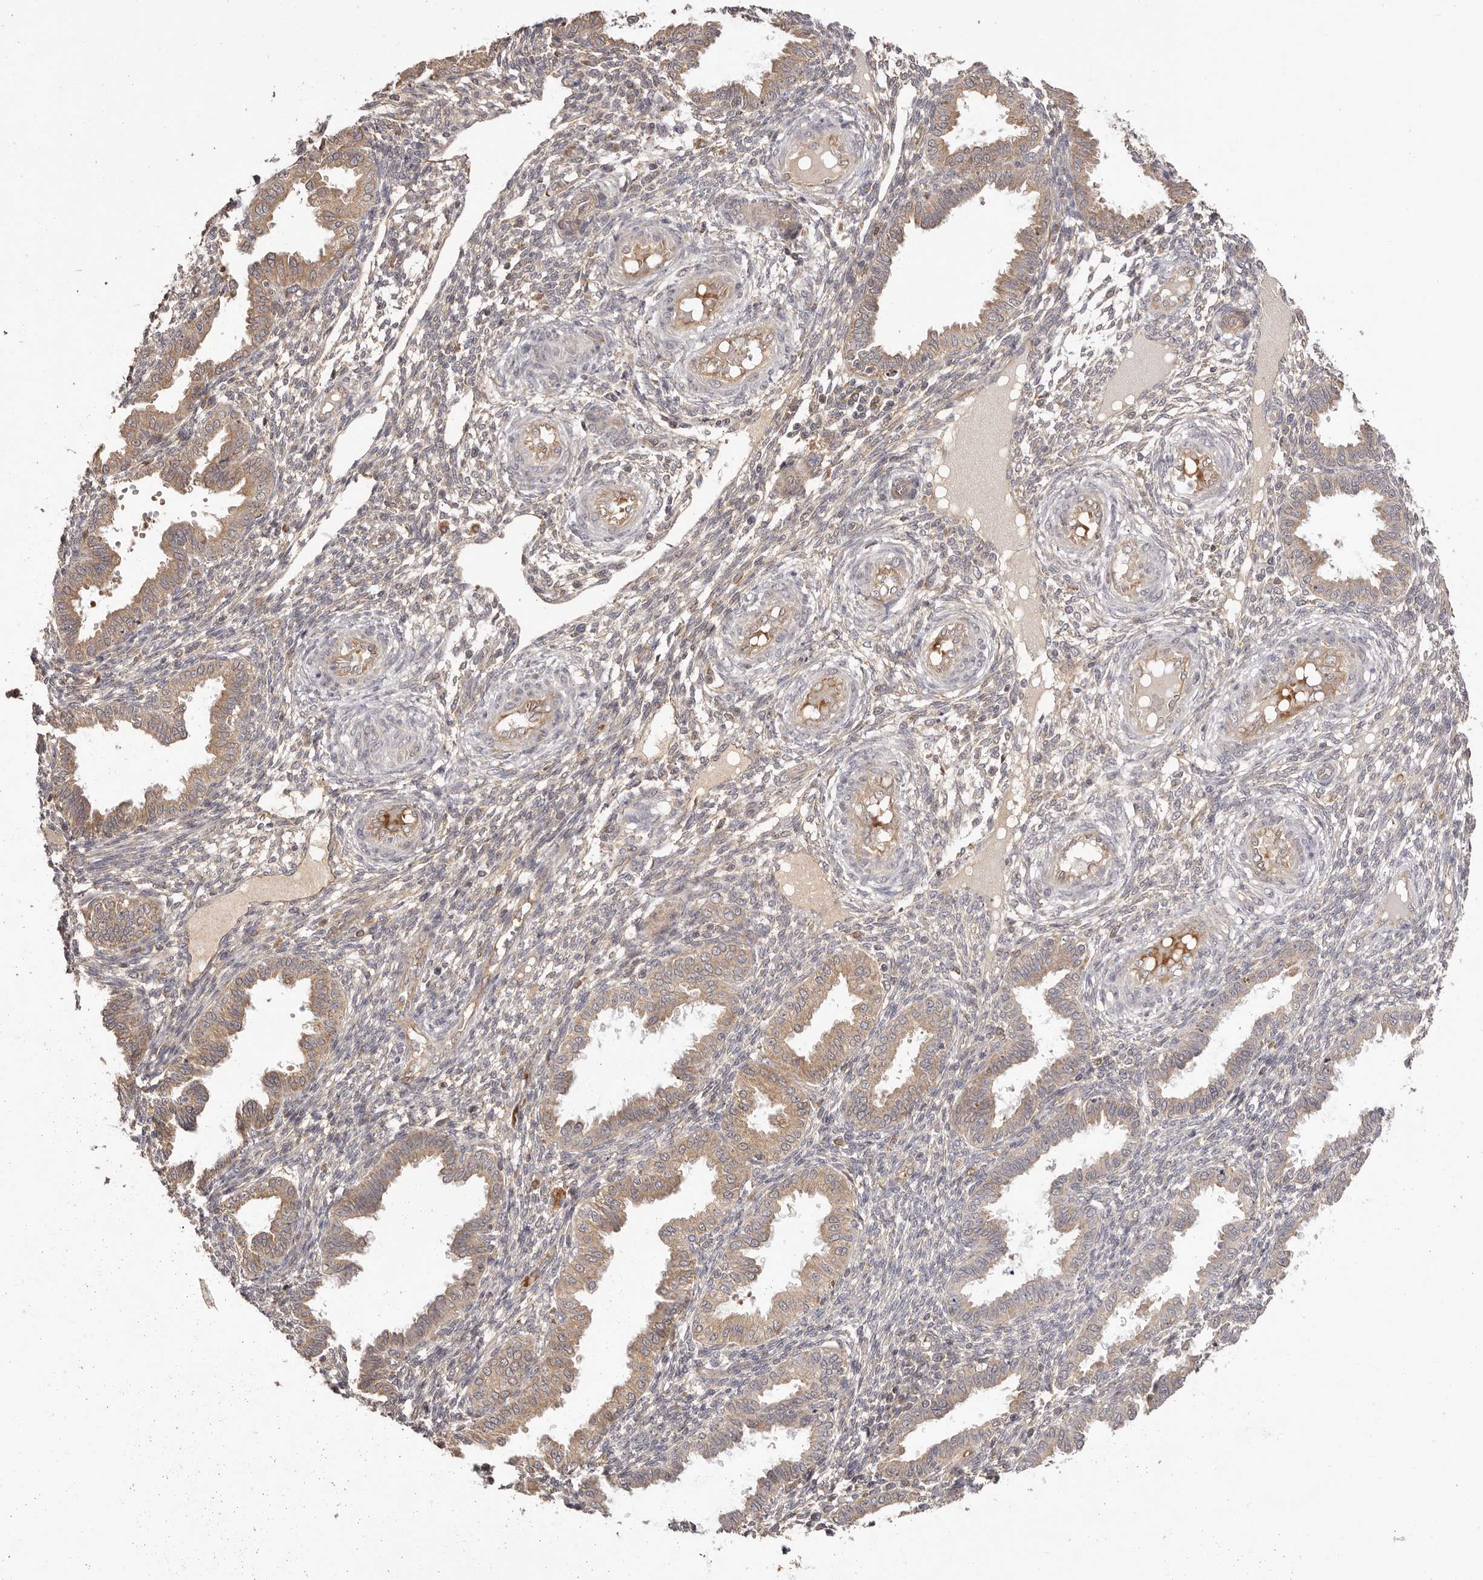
{"staining": {"intensity": "weak", "quantity": "<25%", "location": "cytoplasmic/membranous"}, "tissue": "endometrium", "cell_type": "Cells in endometrial stroma", "image_type": "normal", "snomed": [{"axis": "morphology", "description": "Normal tissue, NOS"}, {"axis": "topography", "description": "Endometrium"}], "caption": "High power microscopy image of an immunohistochemistry (IHC) histopathology image of unremarkable endometrium, revealing no significant expression in cells in endometrial stroma.", "gene": "UBR2", "patient": {"sex": "female", "age": 33}}